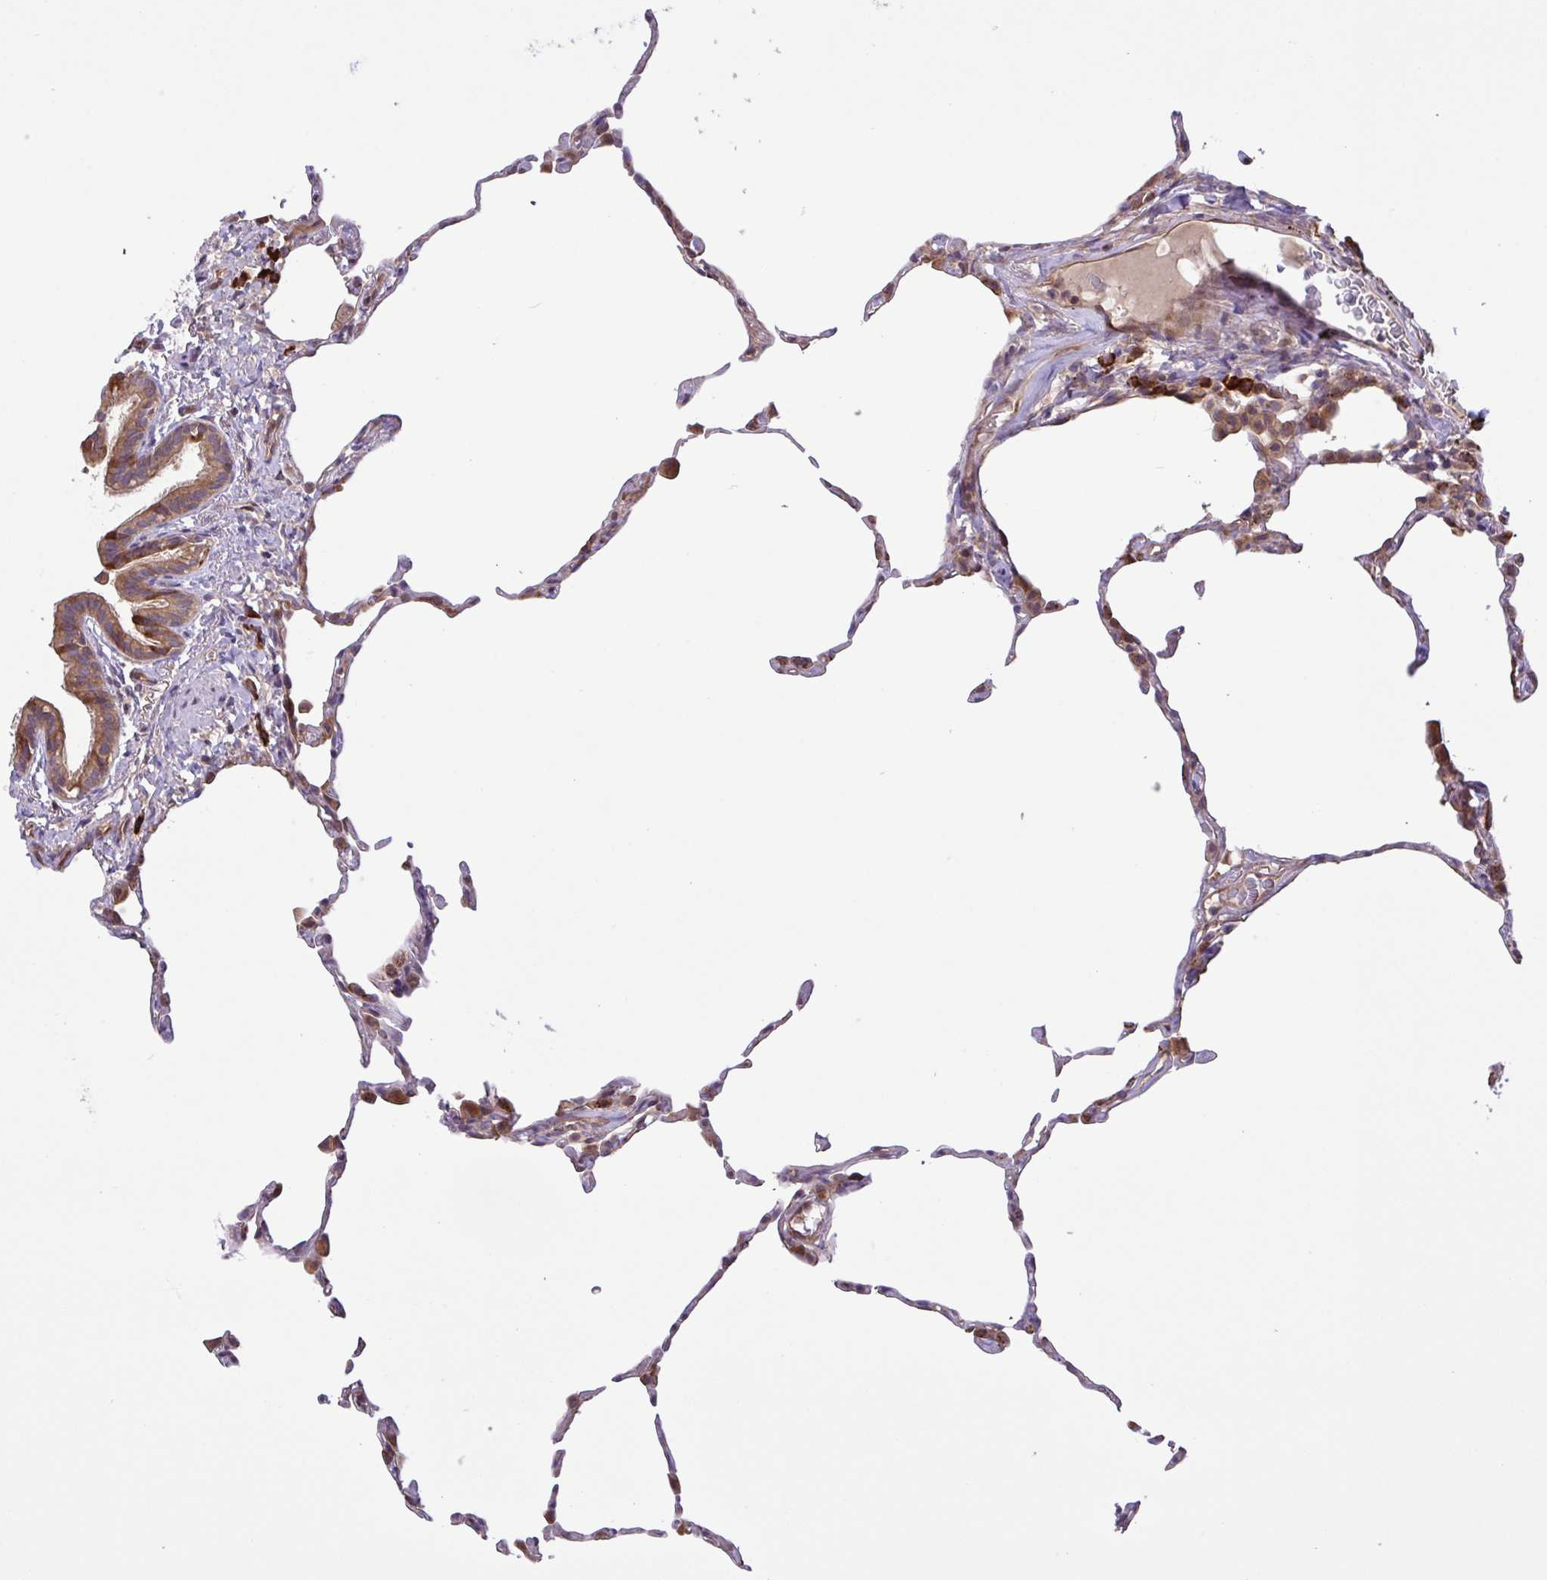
{"staining": {"intensity": "moderate", "quantity": "<25%", "location": "cytoplasmic/membranous"}, "tissue": "lung", "cell_type": "Alveolar cells", "image_type": "normal", "snomed": [{"axis": "morphology", "description": "Normal tissue, NOS"}, {"axis": "topography", "description": "Lung"}], "caption": "This micrograph reveals immunohistochemistry staining of unremarkable human lung, with low moderate cytoplasmic/membranous expression in about <25% of alveolar cells.", "gene": "INTS10", "patient": {"sex": "female", "age": 57}}